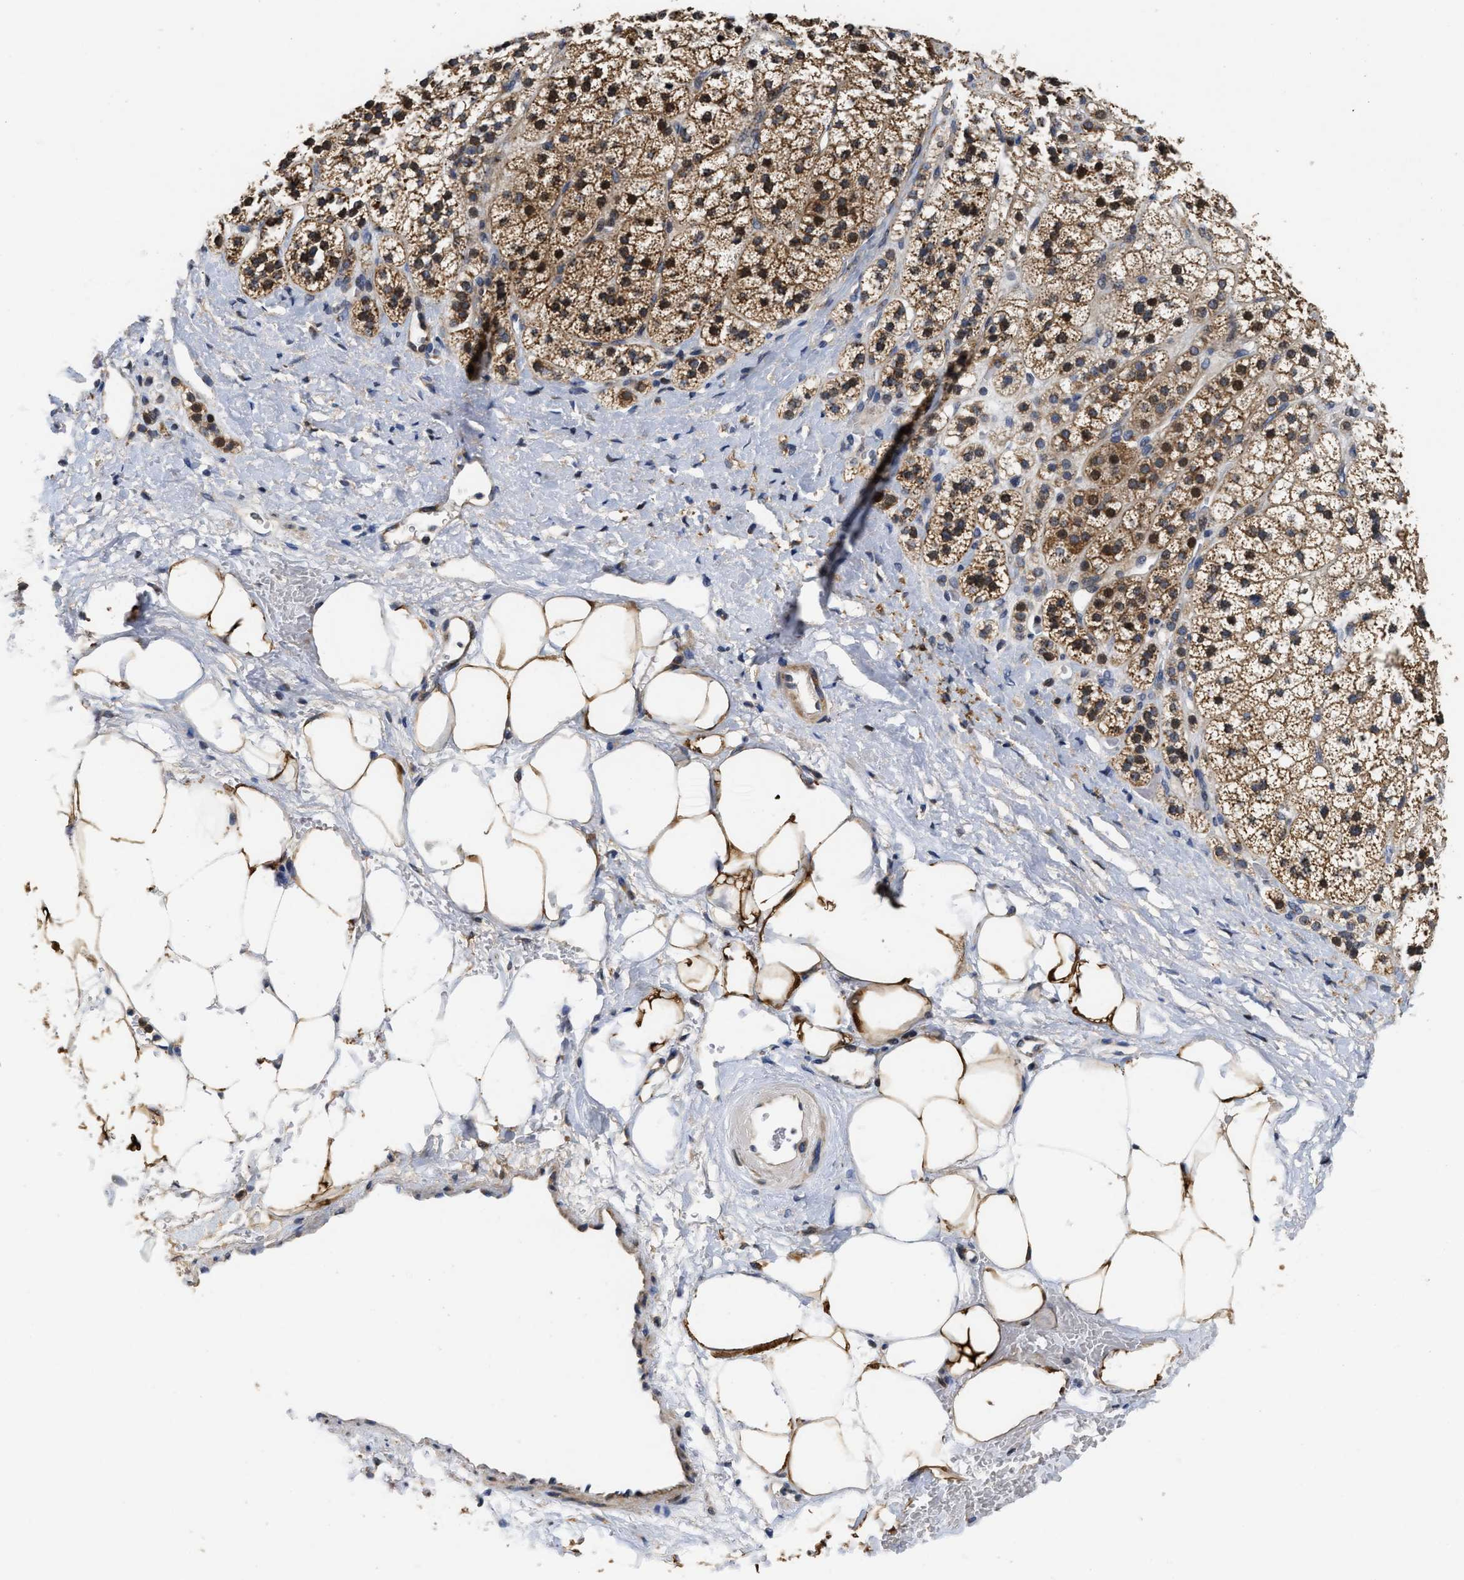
{"staining": {"intensity": "strong", "quantity": ">75%", "location": "cytoplasmic/membranous"}, "tissue": "adrenal gland", "cell_type": "Glandular cells", "image_type": "normal", "snomed": [{"axis": "morphology", "description": "Normal tissue, NOS"}, {"axis": "topography", "description": "Adrenal gland"}], "caption": "Adrenal gland stained with DAB (3,3'-diaminobenzidine) immunohistochemistry displays high levels of strong cytoplasmic/membranous staining in about >75% of glandular cells.", "gene": "SCYL2", "patient": {"sex": "male", "age": 56}}